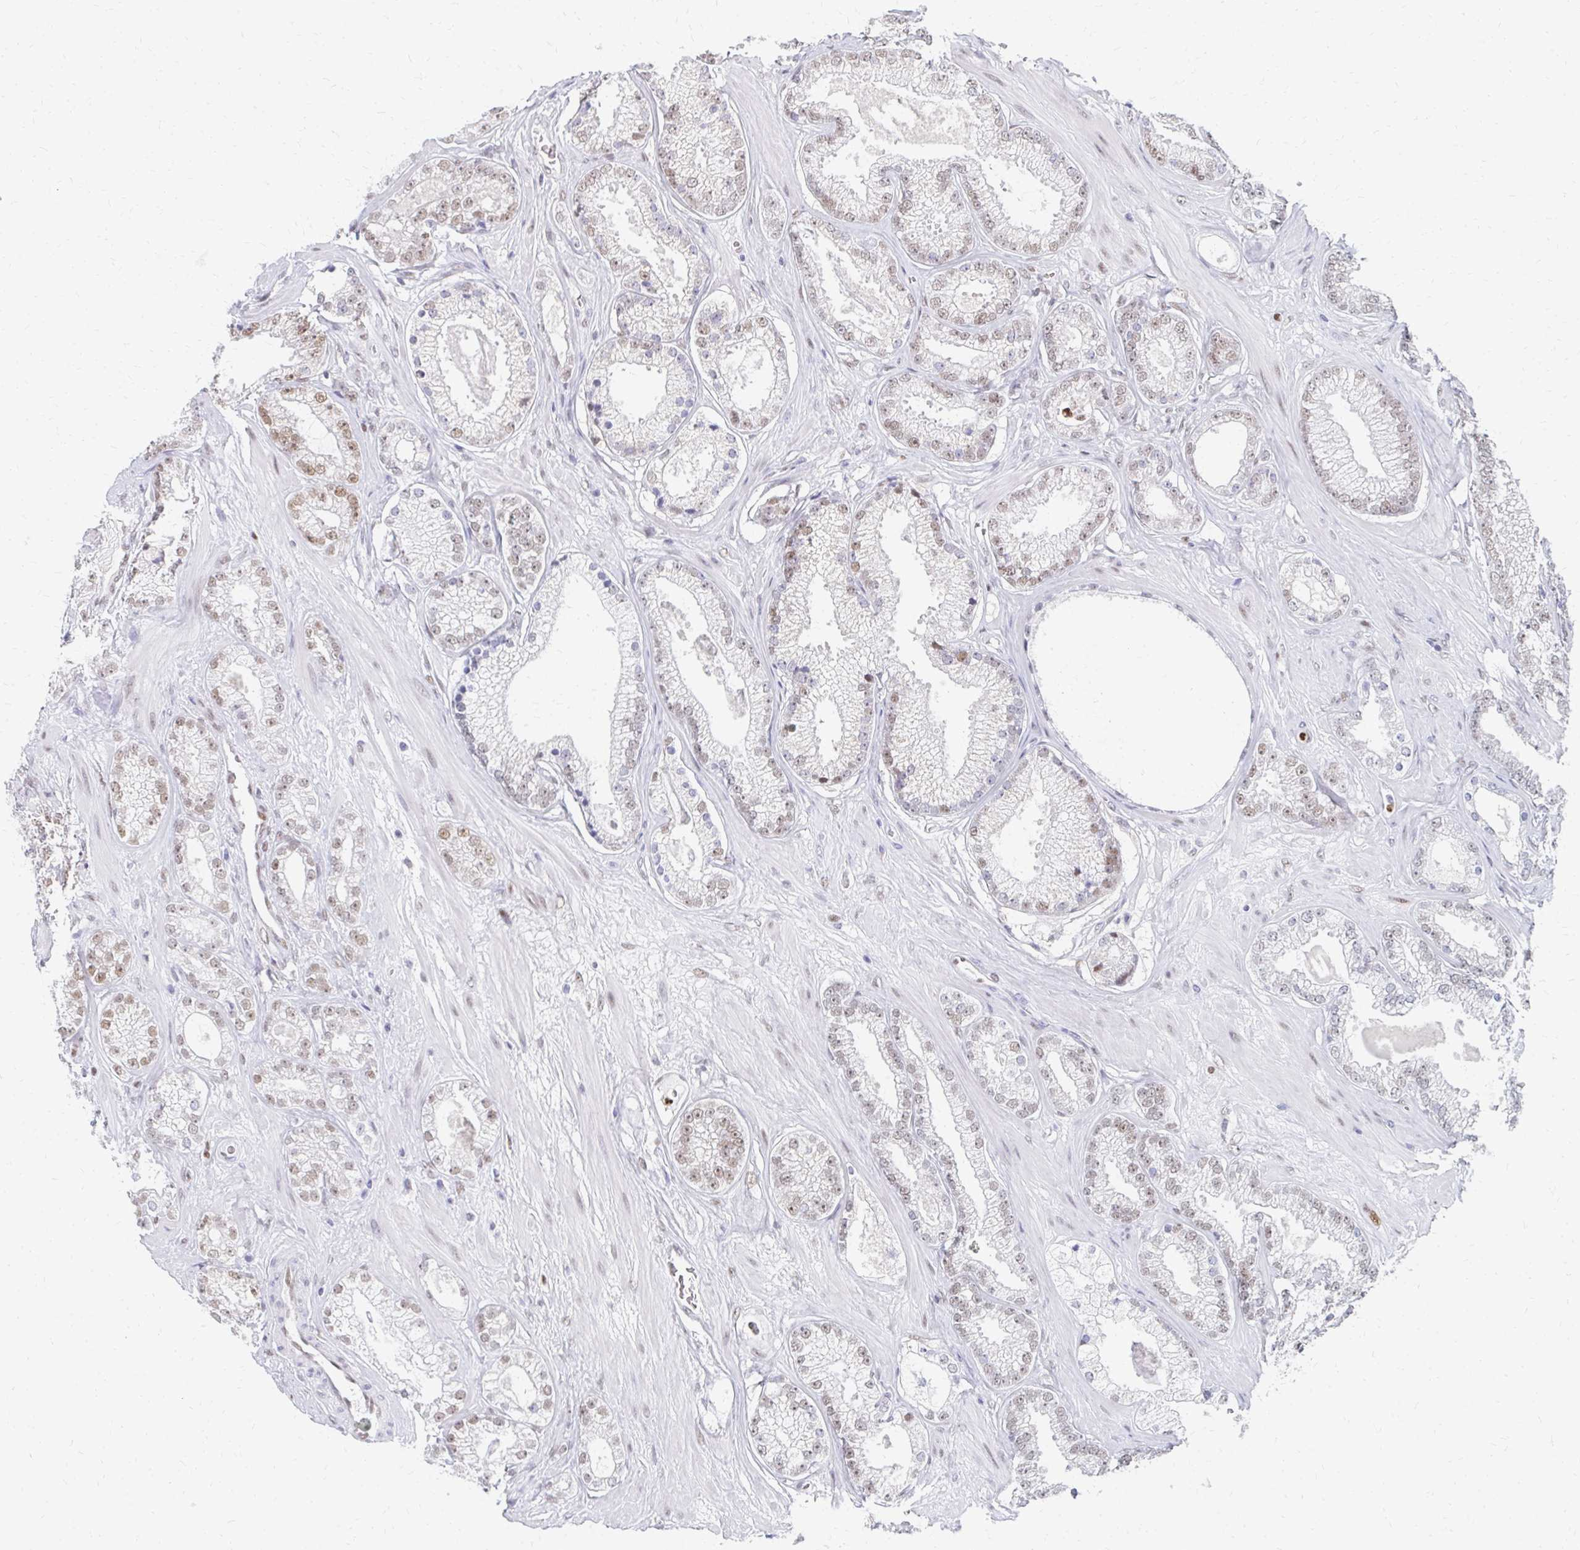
{"staining": {"intensity": "weak", "quantity": ">75%", "location": "nuclear"}, "tissue": "prostate cancer", "cell_type": "Tumor cells", "image_type": "cancer", "snomed": [{"axis": "morphology", "description": "Adenocarcinoma, High grade"}, {"axis": "topography", "description": "Prostate"}], "caption": "A photomicrograph of high-grade adenocarcinoma (prostate) stained for a protein exhibits weak nuclear brown staining in tumor cells.", "gene": "PLK3", "patient": {"sex": "male", "age": 66}}